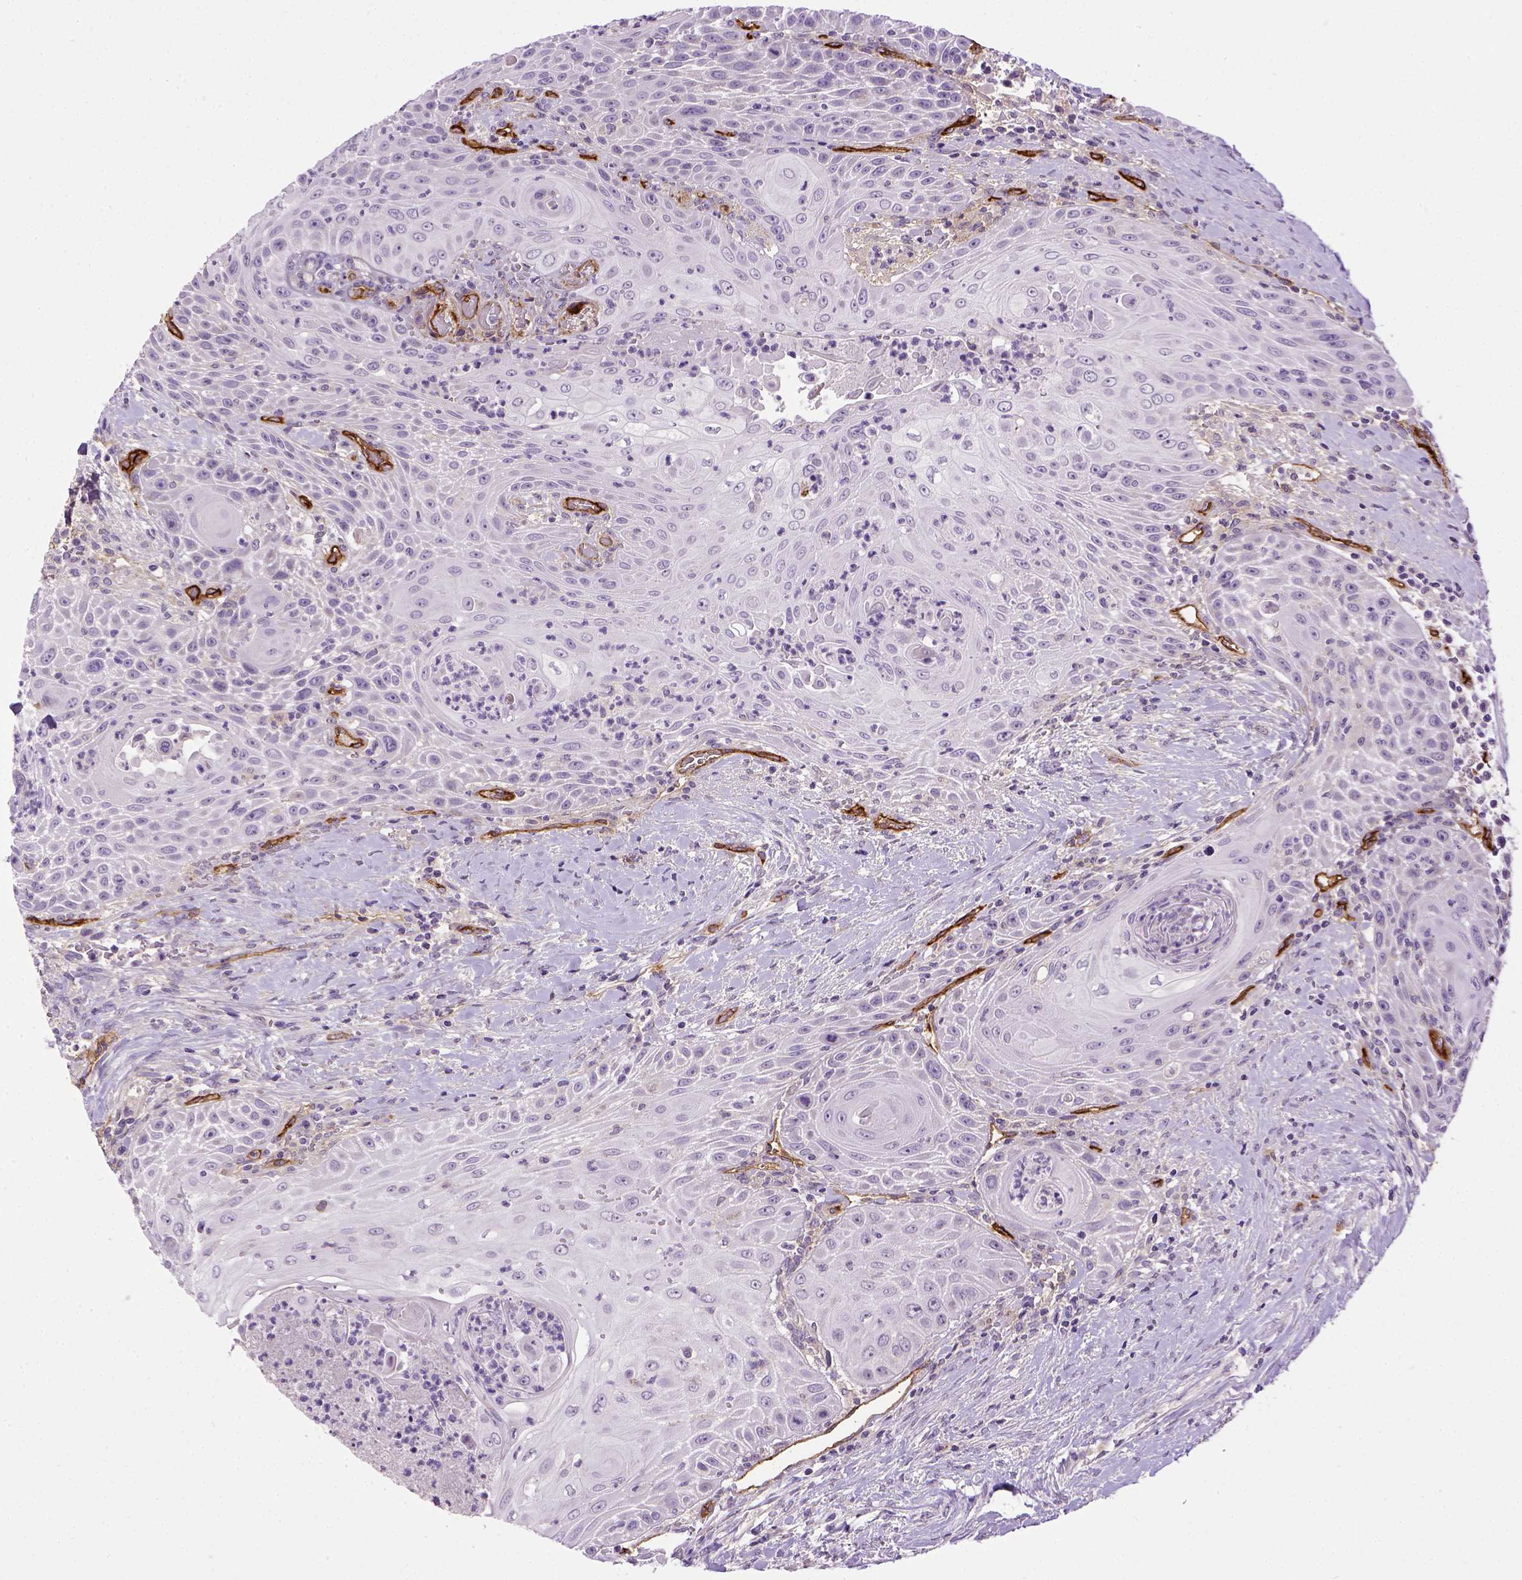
{"staining": {"intensity": "negative", "quantity": "none", "location": "none"}, "tissue": "head and neck cancer", "cell_type": "Tumor cells", "image_type": "cancer", "snomed": [{"axis": "morphology", "description": "Squamous cell carcinoma, NOS"}, {"axis": "topography", "description": "Head-Neck"}], "caption": "Squamous cell carcinoma (head and neck) stained for a protein using immunohistochemistry exhibits no positivity tumor cells.", "gene": "ENG", "patient": {"sex": "male", "age": 69}}